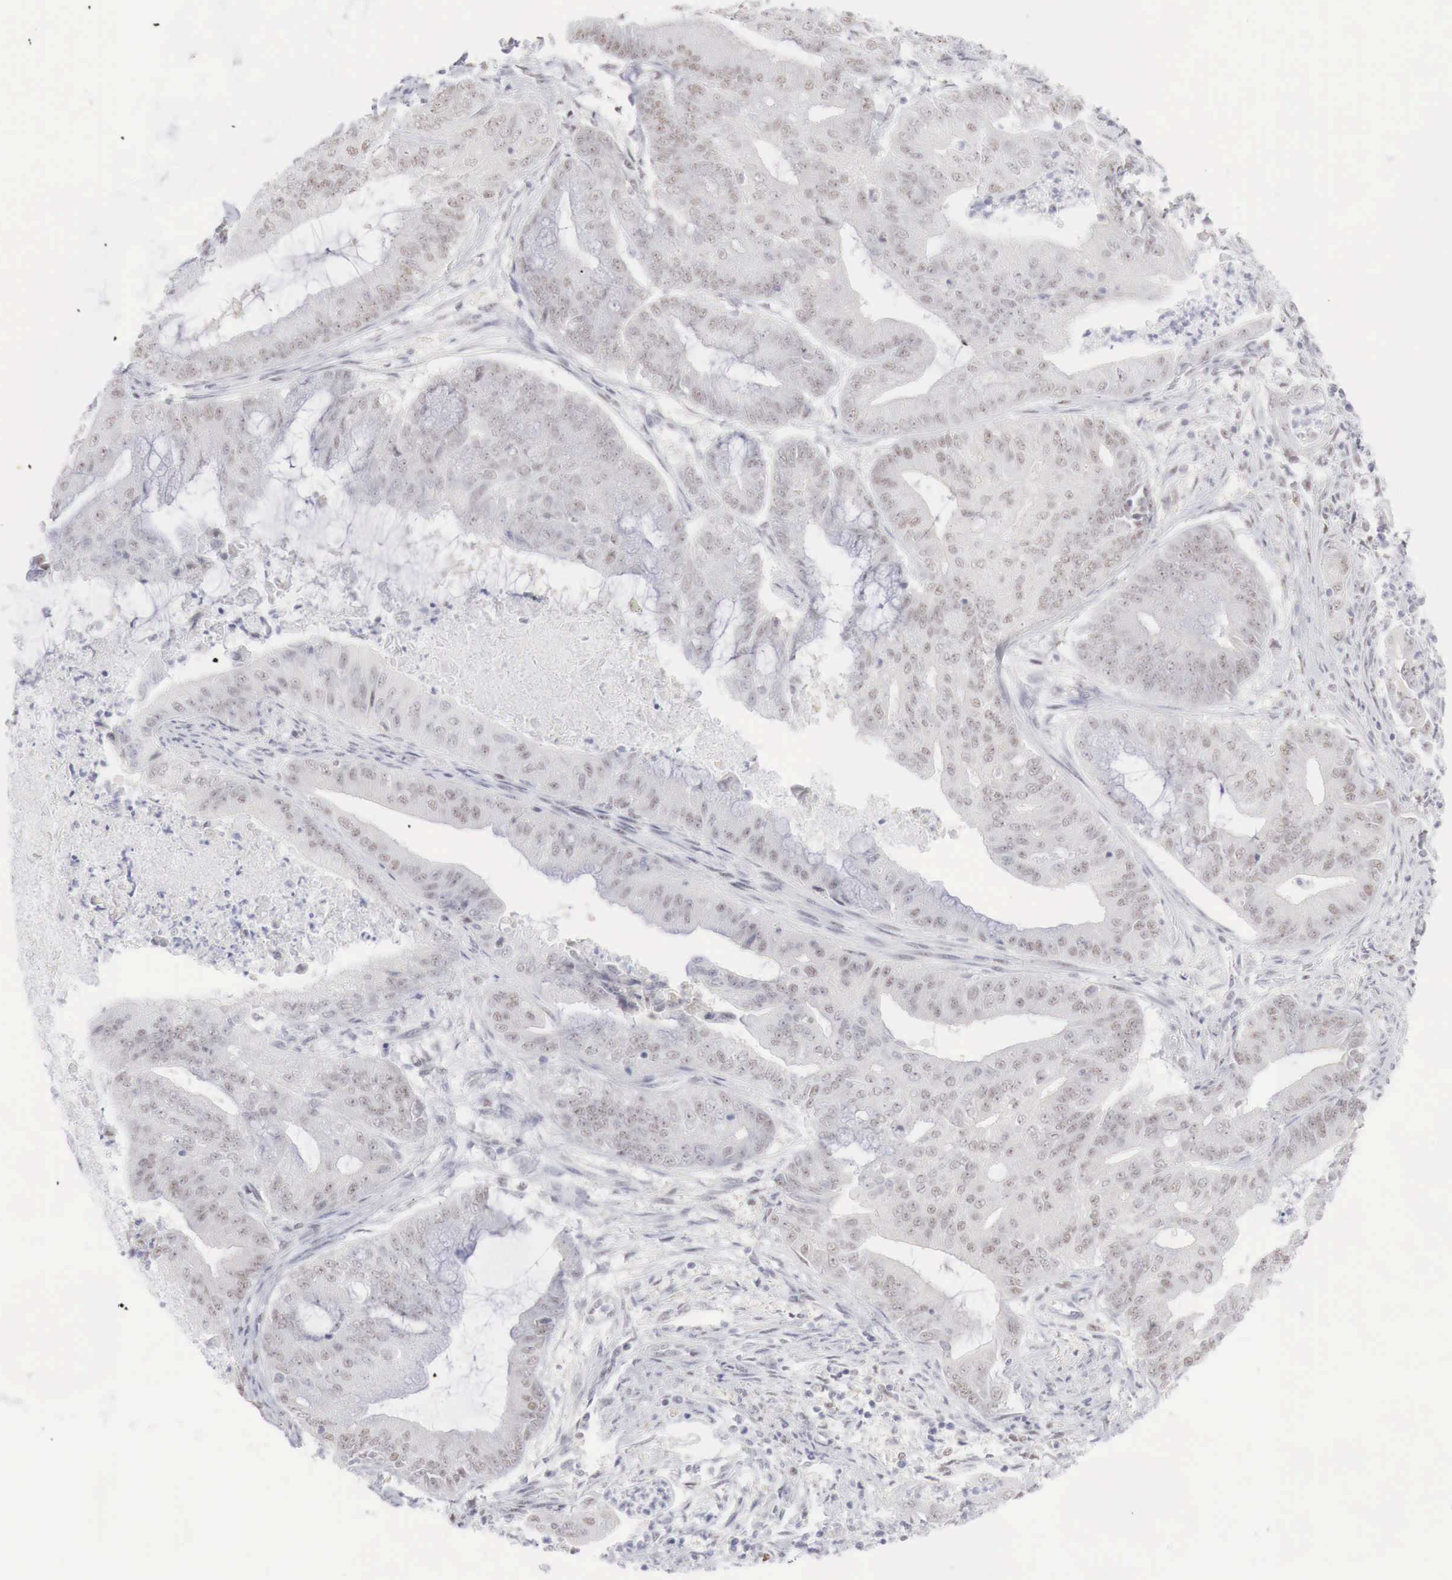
{"staining": {"intensity": "weak", "quantity": ">75%", "location": "nuclear"}, "tissue": "endometrial cancer", "cell_type": "Tumor cells", "image_type": "cancer", "snomed": [{"axis": "morphology", "description": "Adenocarcinoma, NOS"}, {"axis": "topography", "description": "Endometrium"}], "caption": "Human endometrial adenocarcinoma stained with a protein marker exhibits weak staining in tumor cells.", "gene": "FOXP2", "patient": {"sex": "female", "age": 63}}